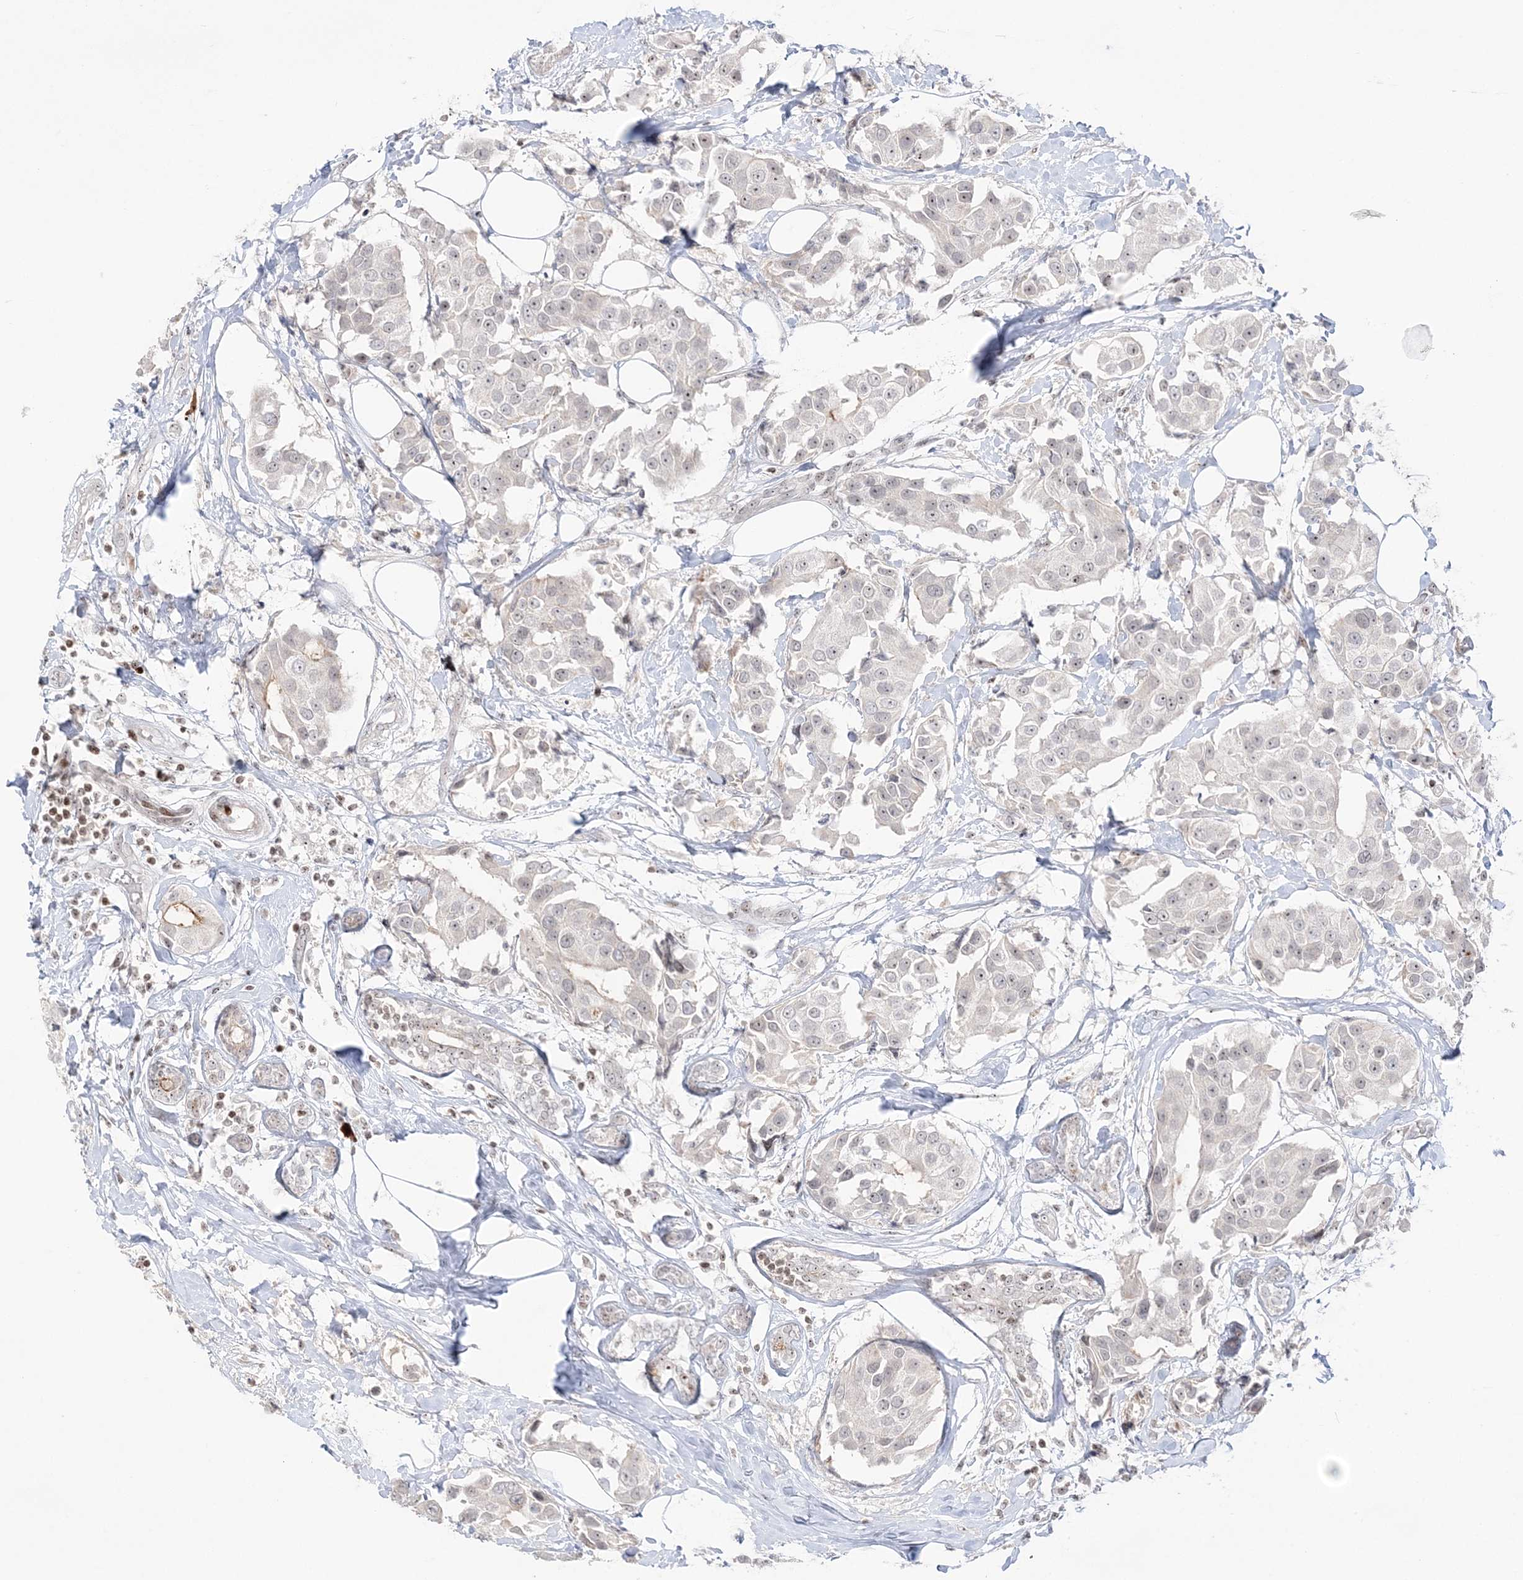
{"staining": {"intensity": "negative", "quantity": "none", "location": "none"}, "tissue": "breast cancer", "cell_type": "Tumor cells", "image_type": "cancer", "snomed": [{"axis": "morphology", "description": "Normal tissue, NOS"}, {"axis": "morphology", "description": "Duct carcinoma"}, {"axis": "topography", "description": "Breast"}], "caption": "DAB (3,3'-diaminobenzidine) immunohistochemical staining of breast cancer displays no significant positivity in tumor cells.", "gene": "SH3BP4", "patient": {"sex": "female", "age": 39}}